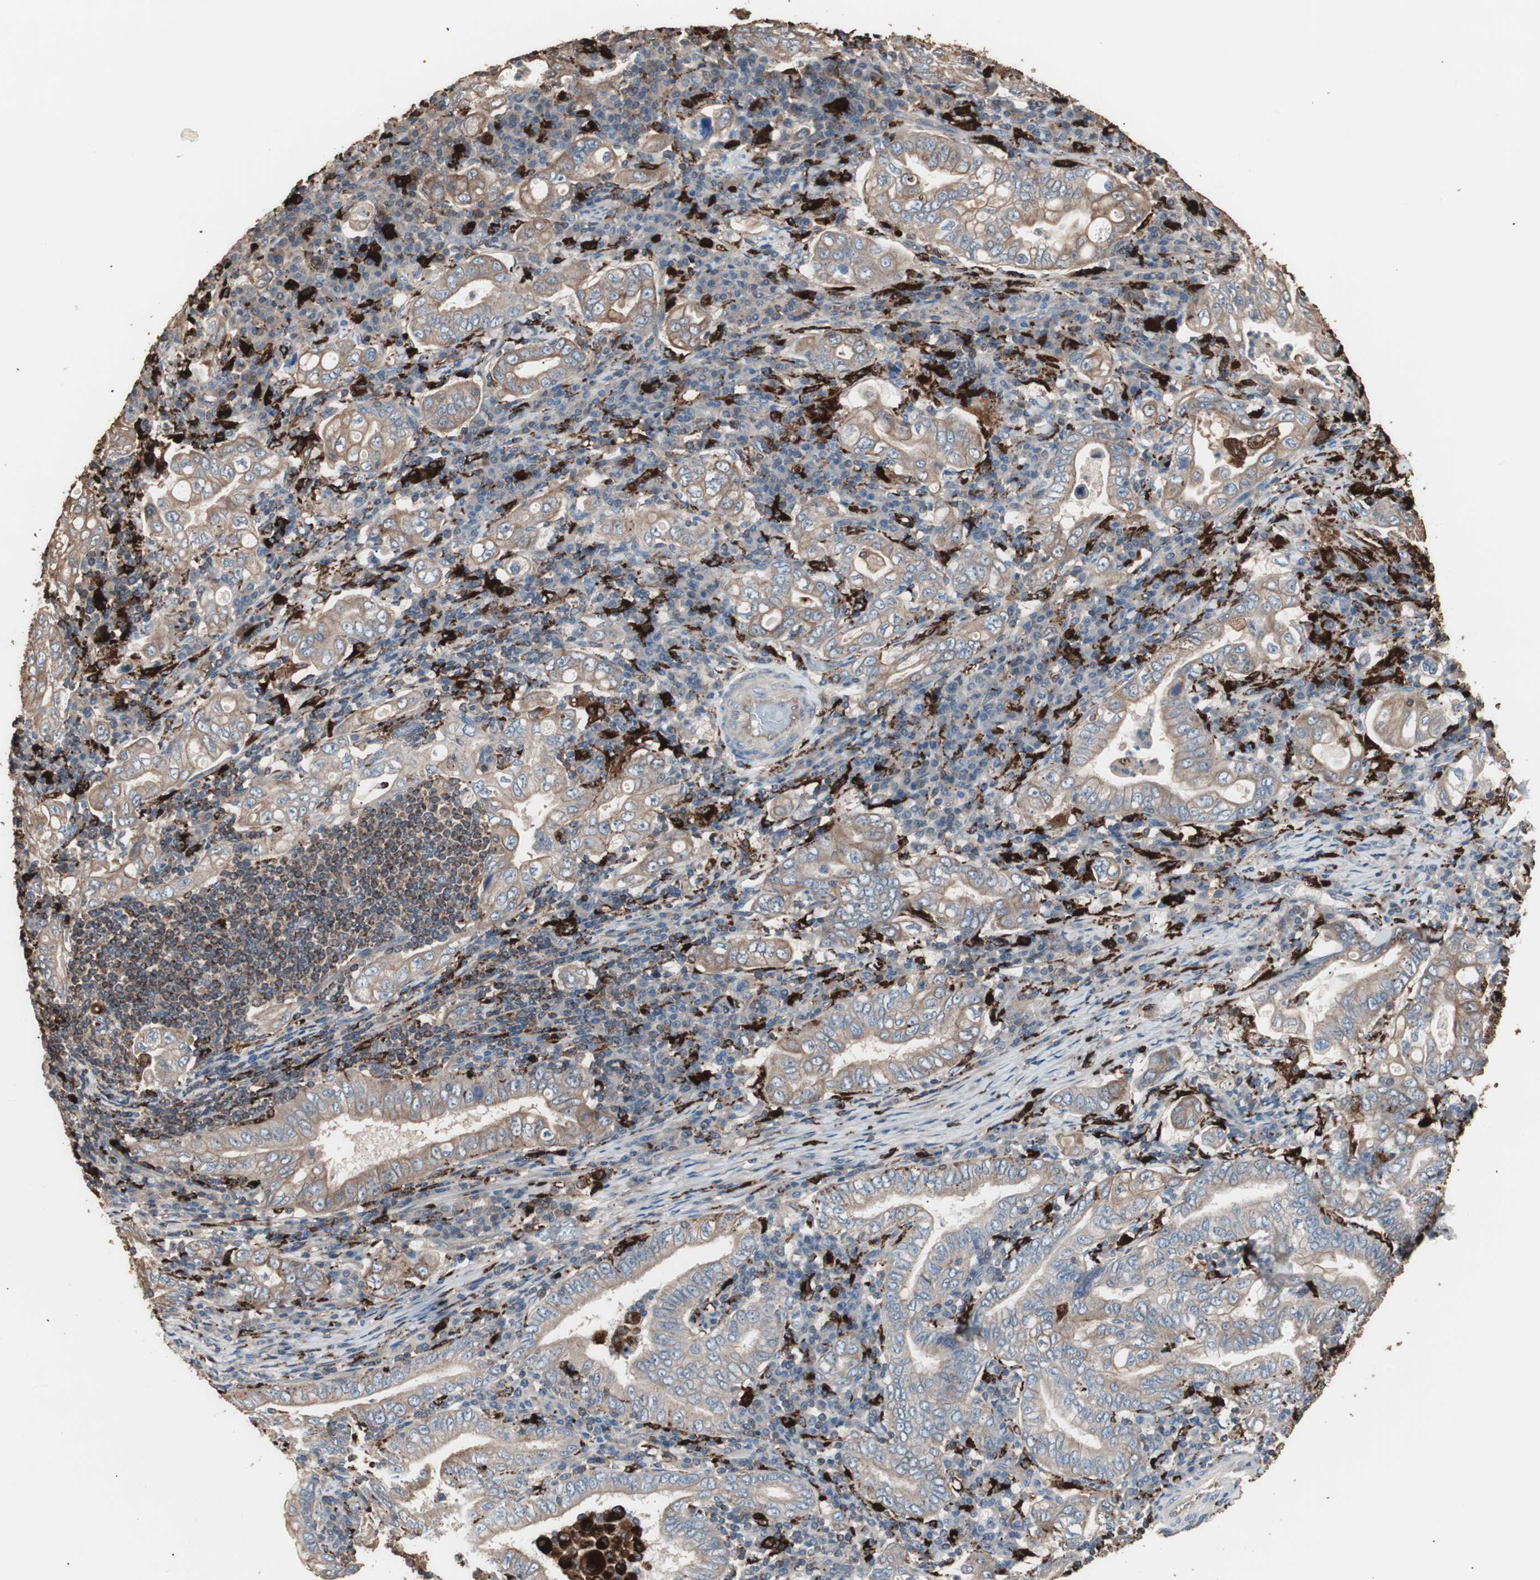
{"staining": {"intensity": "weak", "quantity": ">75%", "location": "cytoplasmic/membranous"}, "tissue": "stomach cancer", "cell_type": "Tumor cells", "image_type": "cancer", "snomed": [{"axis": "morphology", "description": "Normal tissue, NOS"}, {"axis": "morphology", "description": "Adenocarcinoma, NOS"}, {"axis": "topography", "description": "Esophagus"}, {"axis": "topography", "description": "Stomach, upper"}, {"axis": "topography", "description": "Peripheral nerve tissue"}], "caption": "Human adenocarcinoma (stomach) stained with a brown dye displays weak cytoplasmic/membranous positive positivity in about >75% of tumor cells.", "gene": "CCT3", "patient": {"sex": "male", "age": 62}}